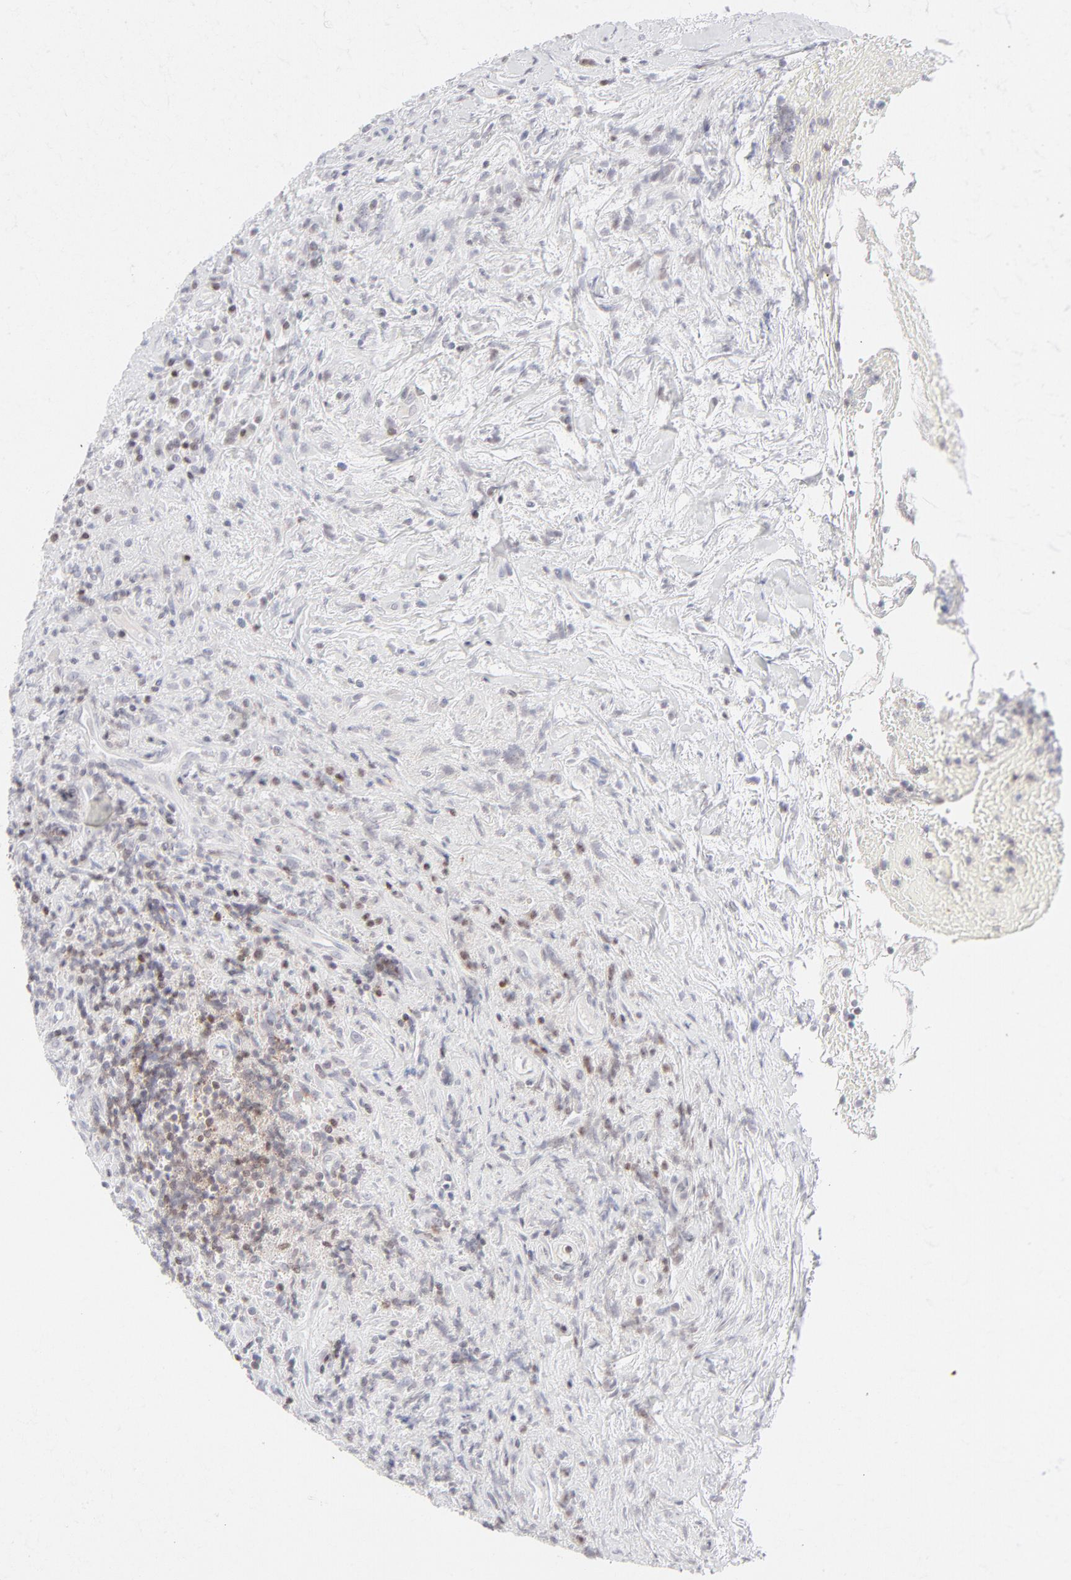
{"staining": {"intensity": "moderate", "quantity": "25%-75%", "location": "nuclear"}, "tissue": "lymphoma", "cell_type": "Tumor cells", "image_type": "cancer", "snomed": [{"axis": "morphology", "description": "Hodgkin's disease, NOS"}, {"axis": "topography", "description": "Lymph node"}], "caption": "Protein expression analysis of human lymphoma reveals moderate nuclear positivity in approximately 25%-75% of tumor cells.", "gene": "PRKCB", "patient": {"sex": "female", "age": 25}}